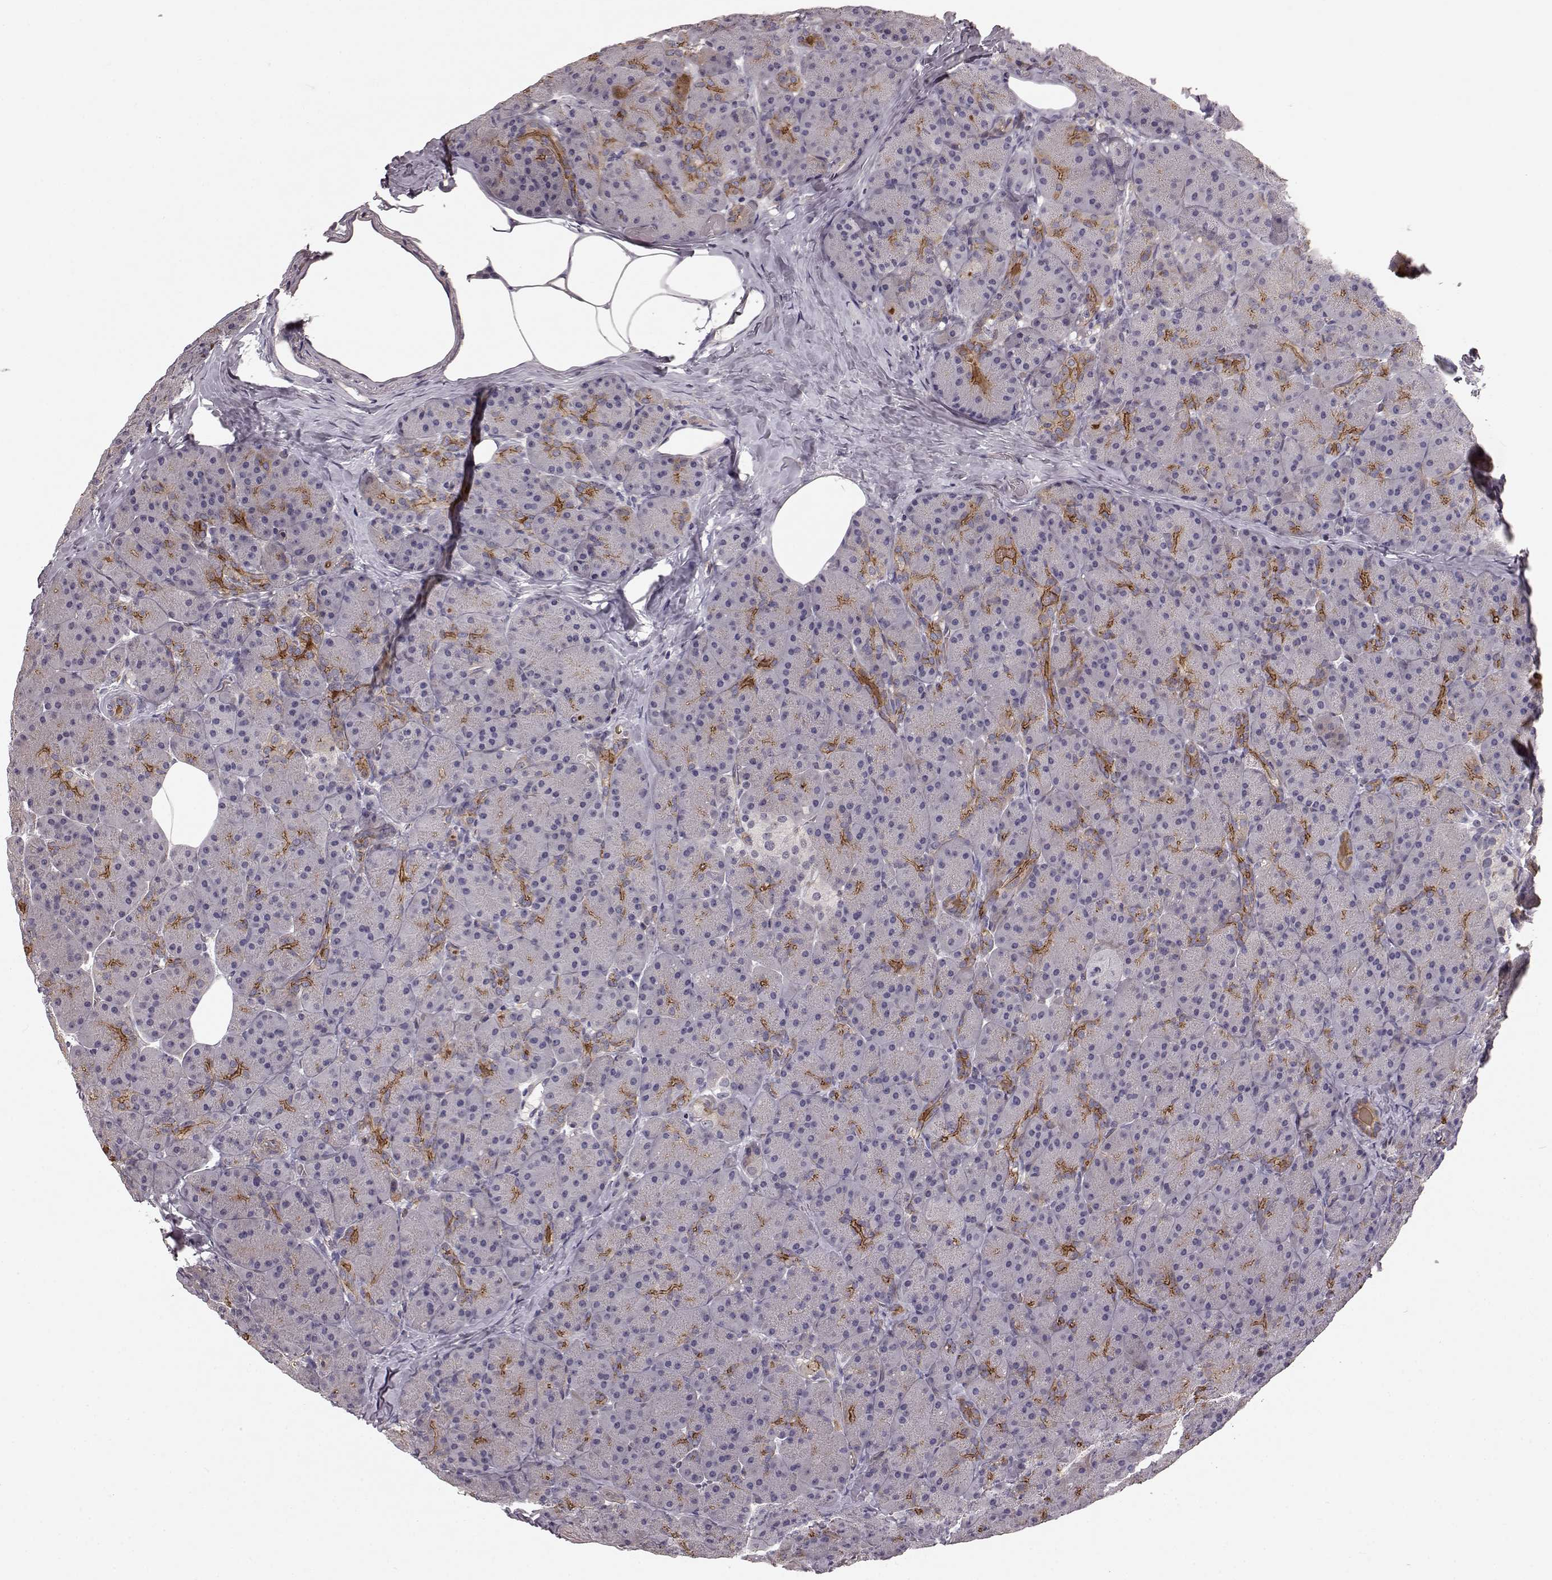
{"staining": {"intensity": "moderate", "quantity": "<25%", "location": "cytoplasmic/membranous"}, "tissue": "pancreas", "cell_type": "Exocrine glandular cells", "image_type": "normal", "snomed": [{"axis": "morphology", "description": "Normal tissue, NOS"}, {"axis": "topography", "description": "Pancreas"}], "caption": "This image exhibits immunohistochemistry staining of unremarkable pancreas, with low moderate cytoplasmic/membranous expression in about <25% of exocrine glandular cells.", "gene": "SLC22A18", "patient": {"sex": "male", "age": 57}}